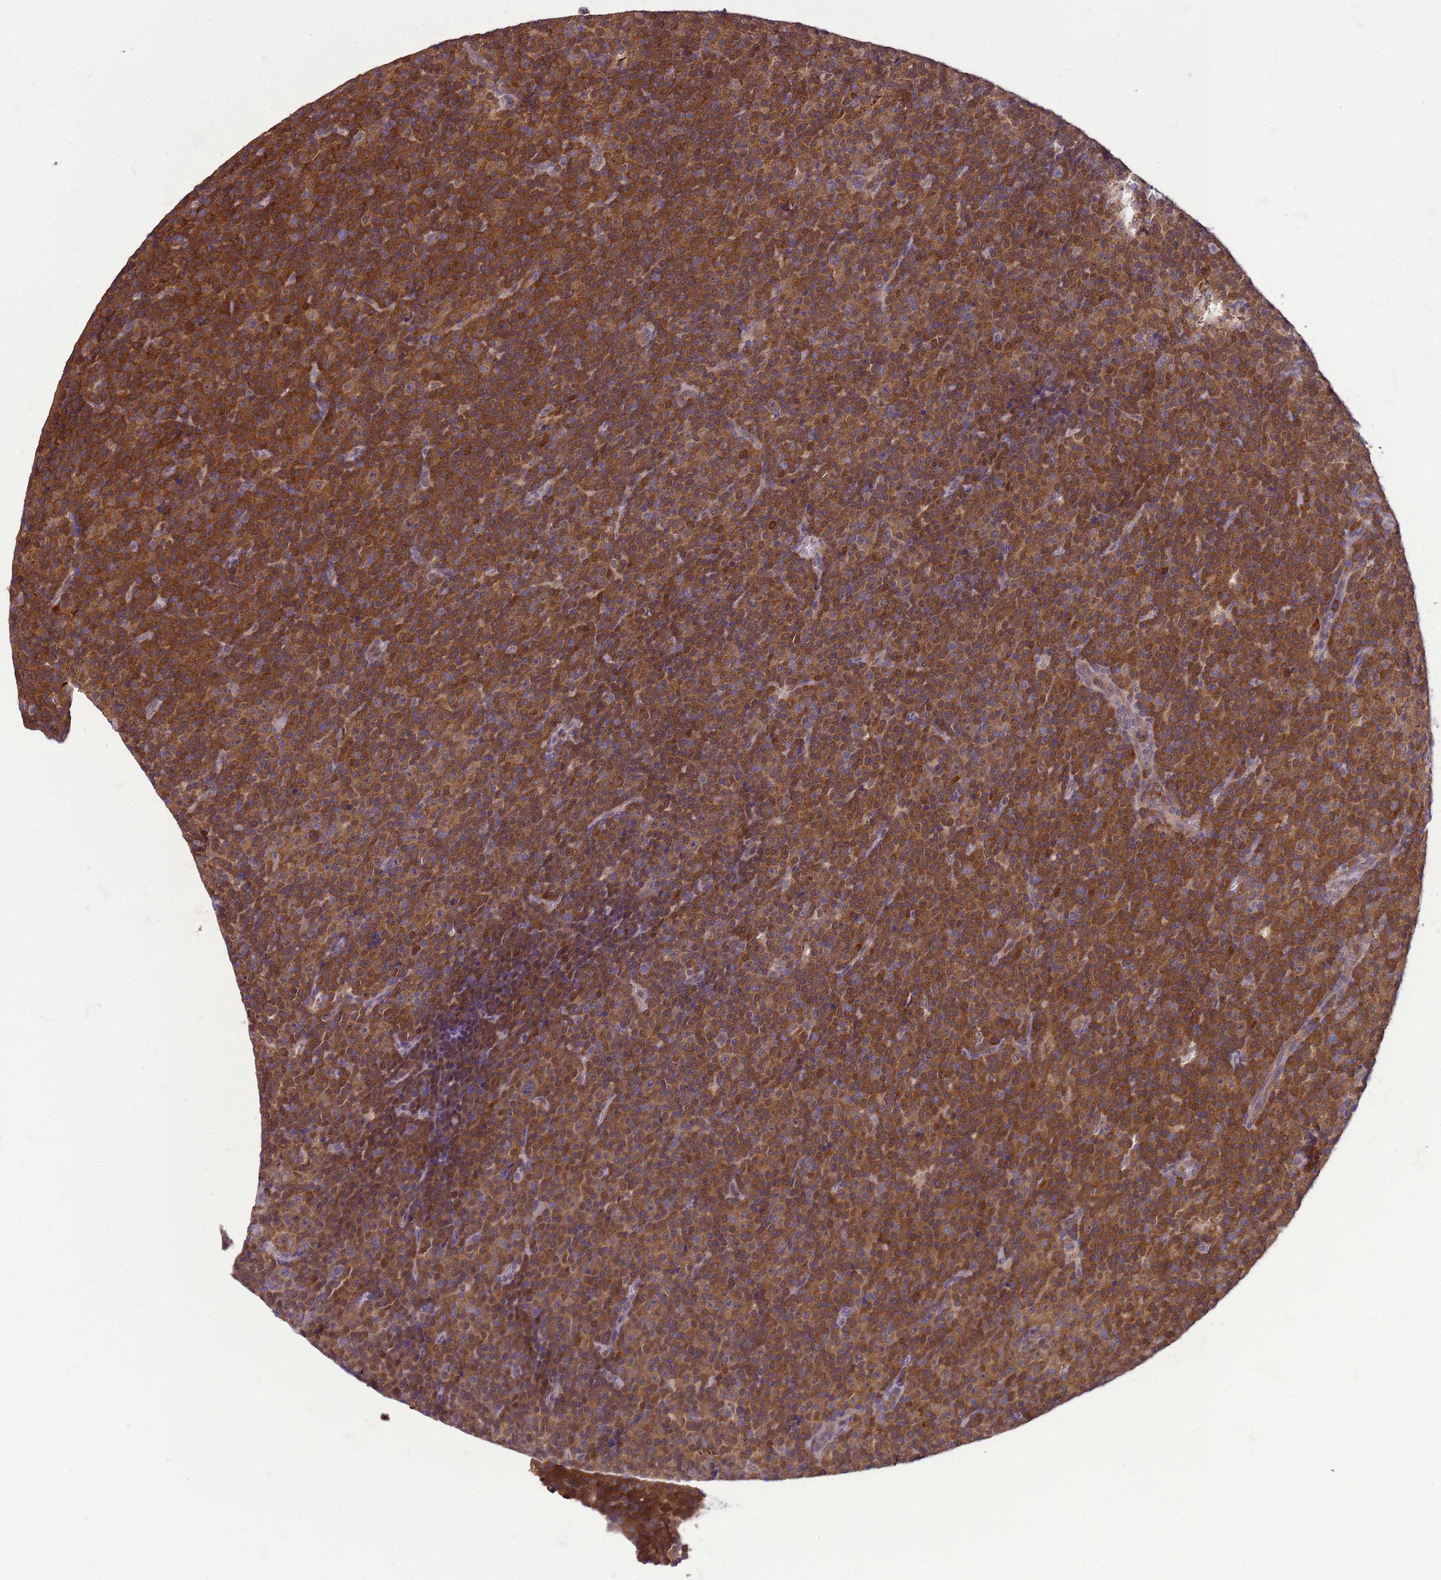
{"staining": {"intensity": "strong", "quantity": ">75%", "location": "cytoplasmic/membranous"}, "tissue": "lymphoma", "cell_type": "Tumor cells", "image_type": "cancer", "snomed": [{"axis": "morphology", "description": "Malignant lymphoma, non-Hodgkin's type, Low grade"}, {"axis": "topography", "description": "Lymph node"}], "caption": "A histopathology image of human lymphoma stained for a protein demonstrates strong cytoplasmic/membranous brown staining in tumor cells.", "gene": "DDI2", "patient": {"sex": "female", "age": 67}}